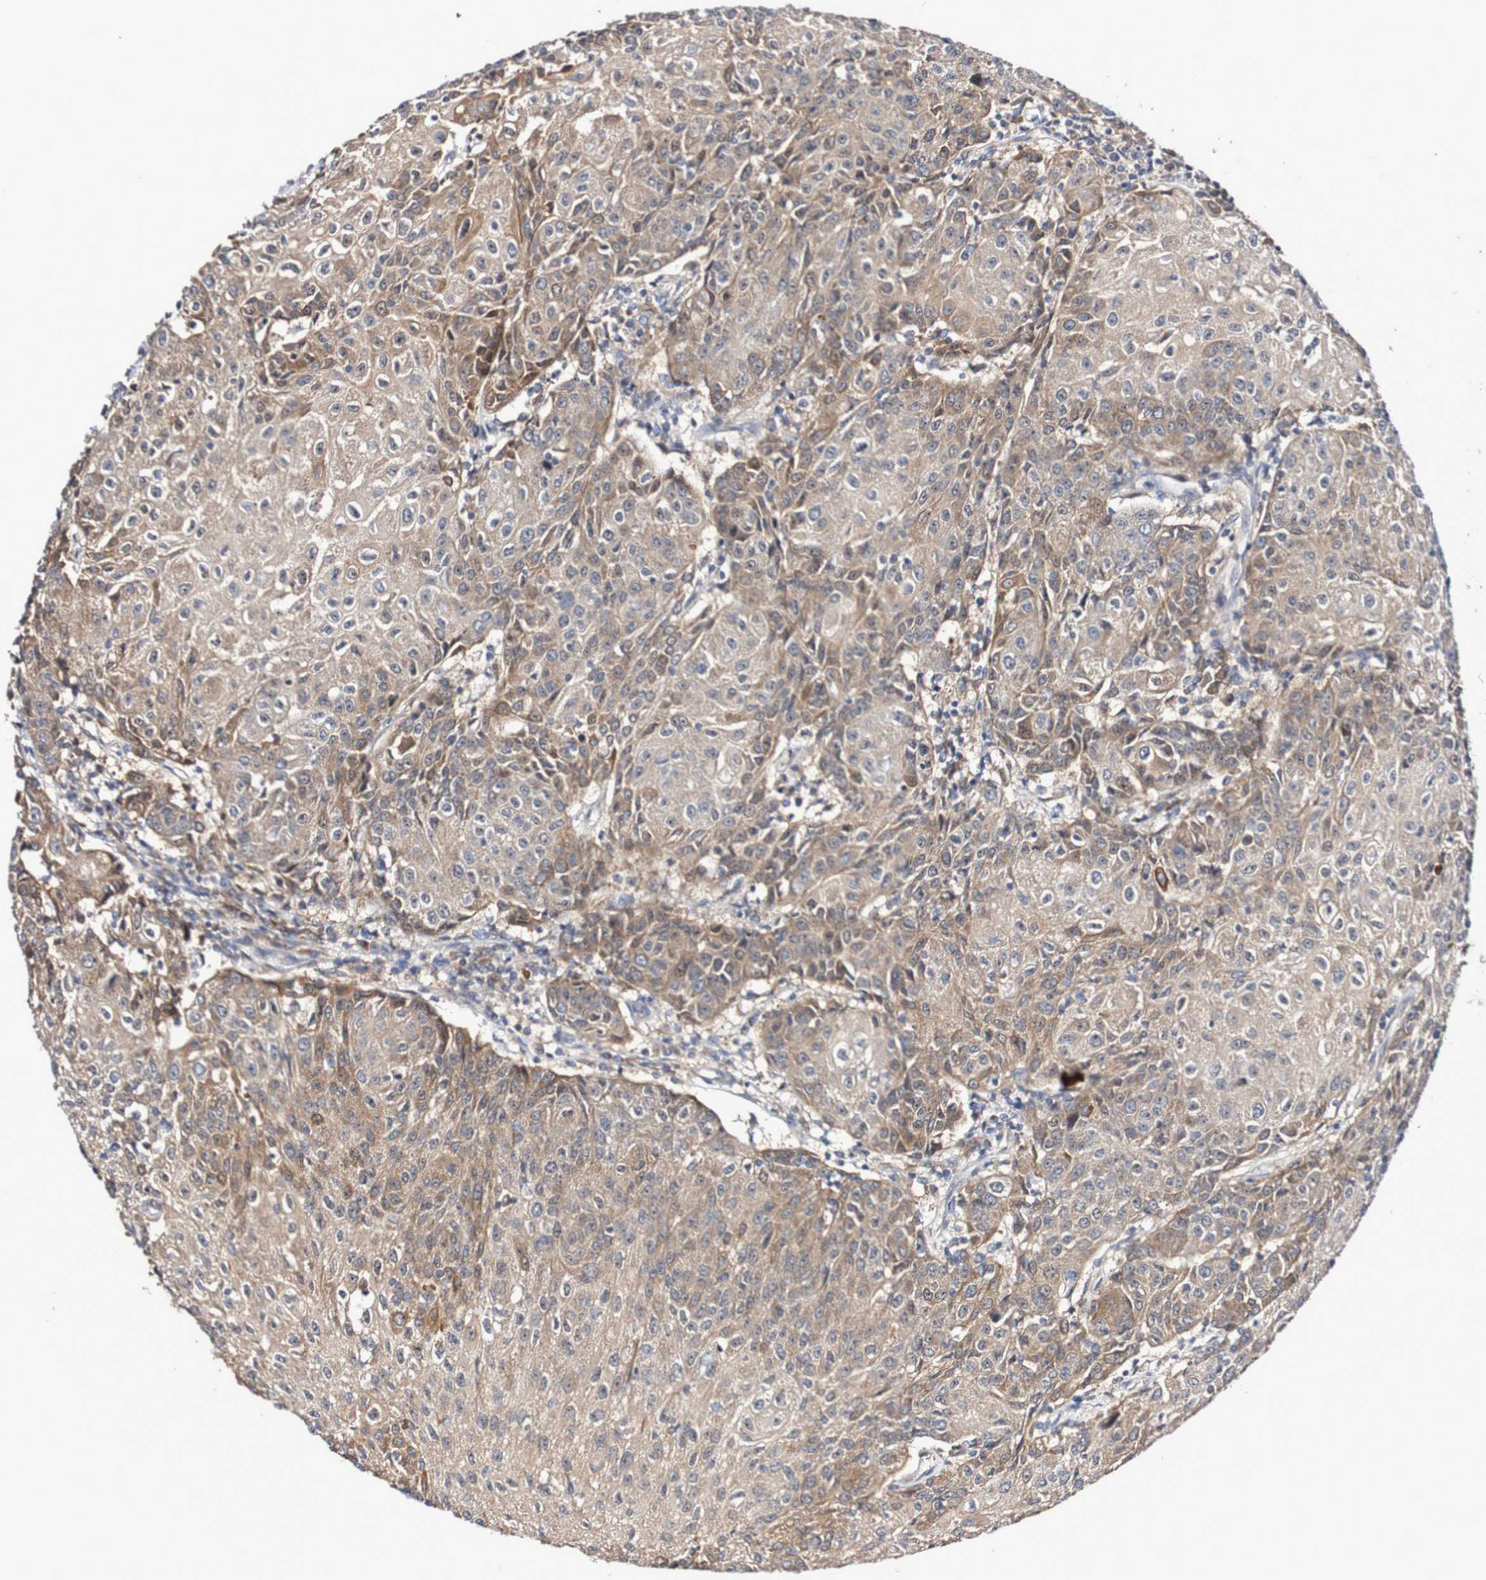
{"staining": {"intensity": "moderate", "quantity": ">75%", "location": "cytoplasmic/membranous"}, "tissue": "urothelial cancer", "cell_type": "Tumor cells", "image_type": "cancer", "snomed": [{"axis": "morphology", "description": "Urothelial carcinoma, High grade"}, {"axis": "topography", "description": "Urinary bladder"}], "caption": "Protein expression by IHC demonstrates moderate cytoplasmic/membranous staining in approximately >75% of tumor cells in urothelial cancer.", "gene": "PHPT1", "patient": {"sex": "female", "age": 85}}